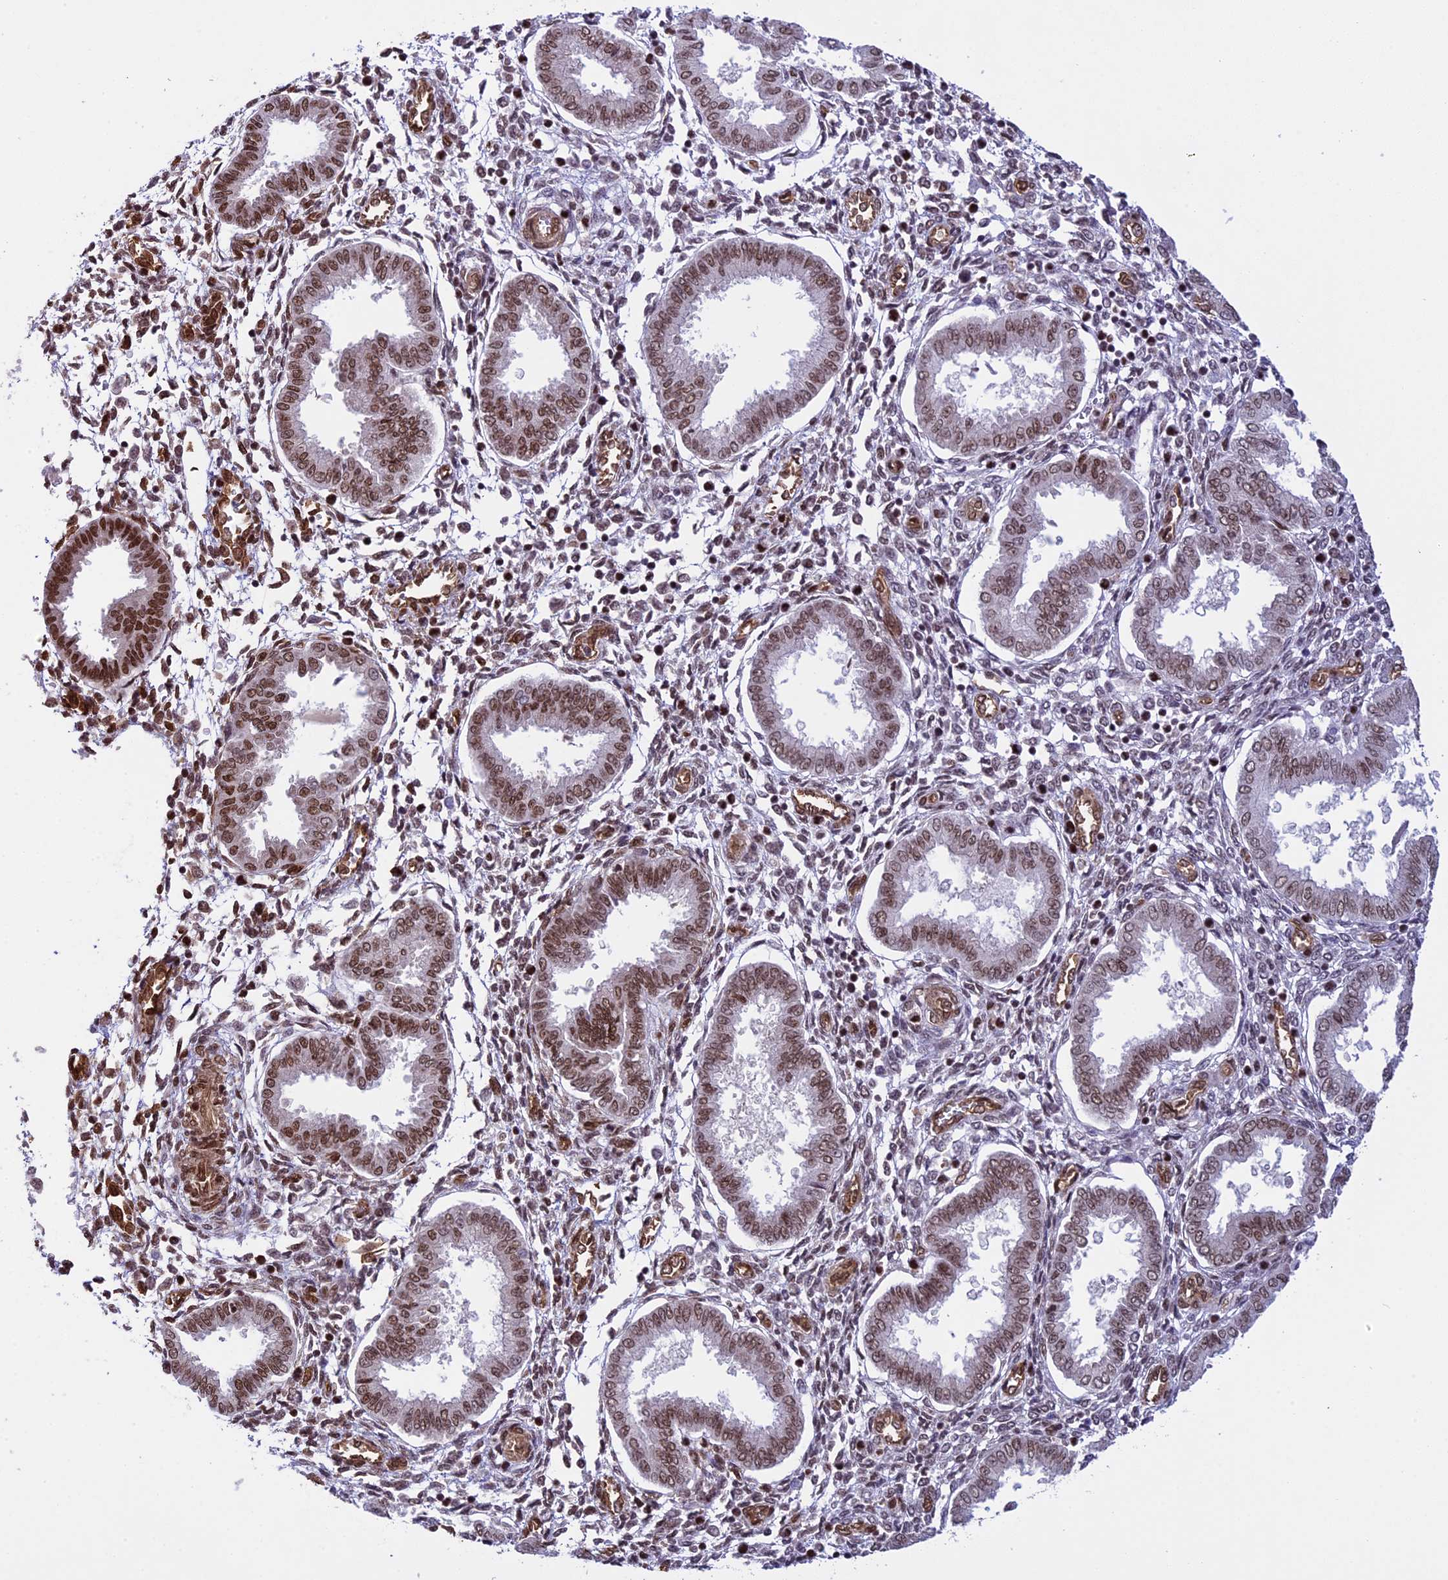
{"staining": {"intensity": "moderate", "quantity": ">75%", "location": "nuclear"}, "tissue": "endometrium", "cell_type": "Cells in endometrial stroma", "image_type": "normal", "snomed": [{"axis": "morphology", "description": "Normal tissue, NOS"}, {"axis": "topography", "description": "Endometrium"}], "caption": "A high-resolution micrograph shows IHC staining of benign endometrium, which displays moderate nuclear positivity in about >75% of cells in endometrial stroma.", "gene": "MPHOSPH8", "patient": {"sex": "female", "age": 24}}